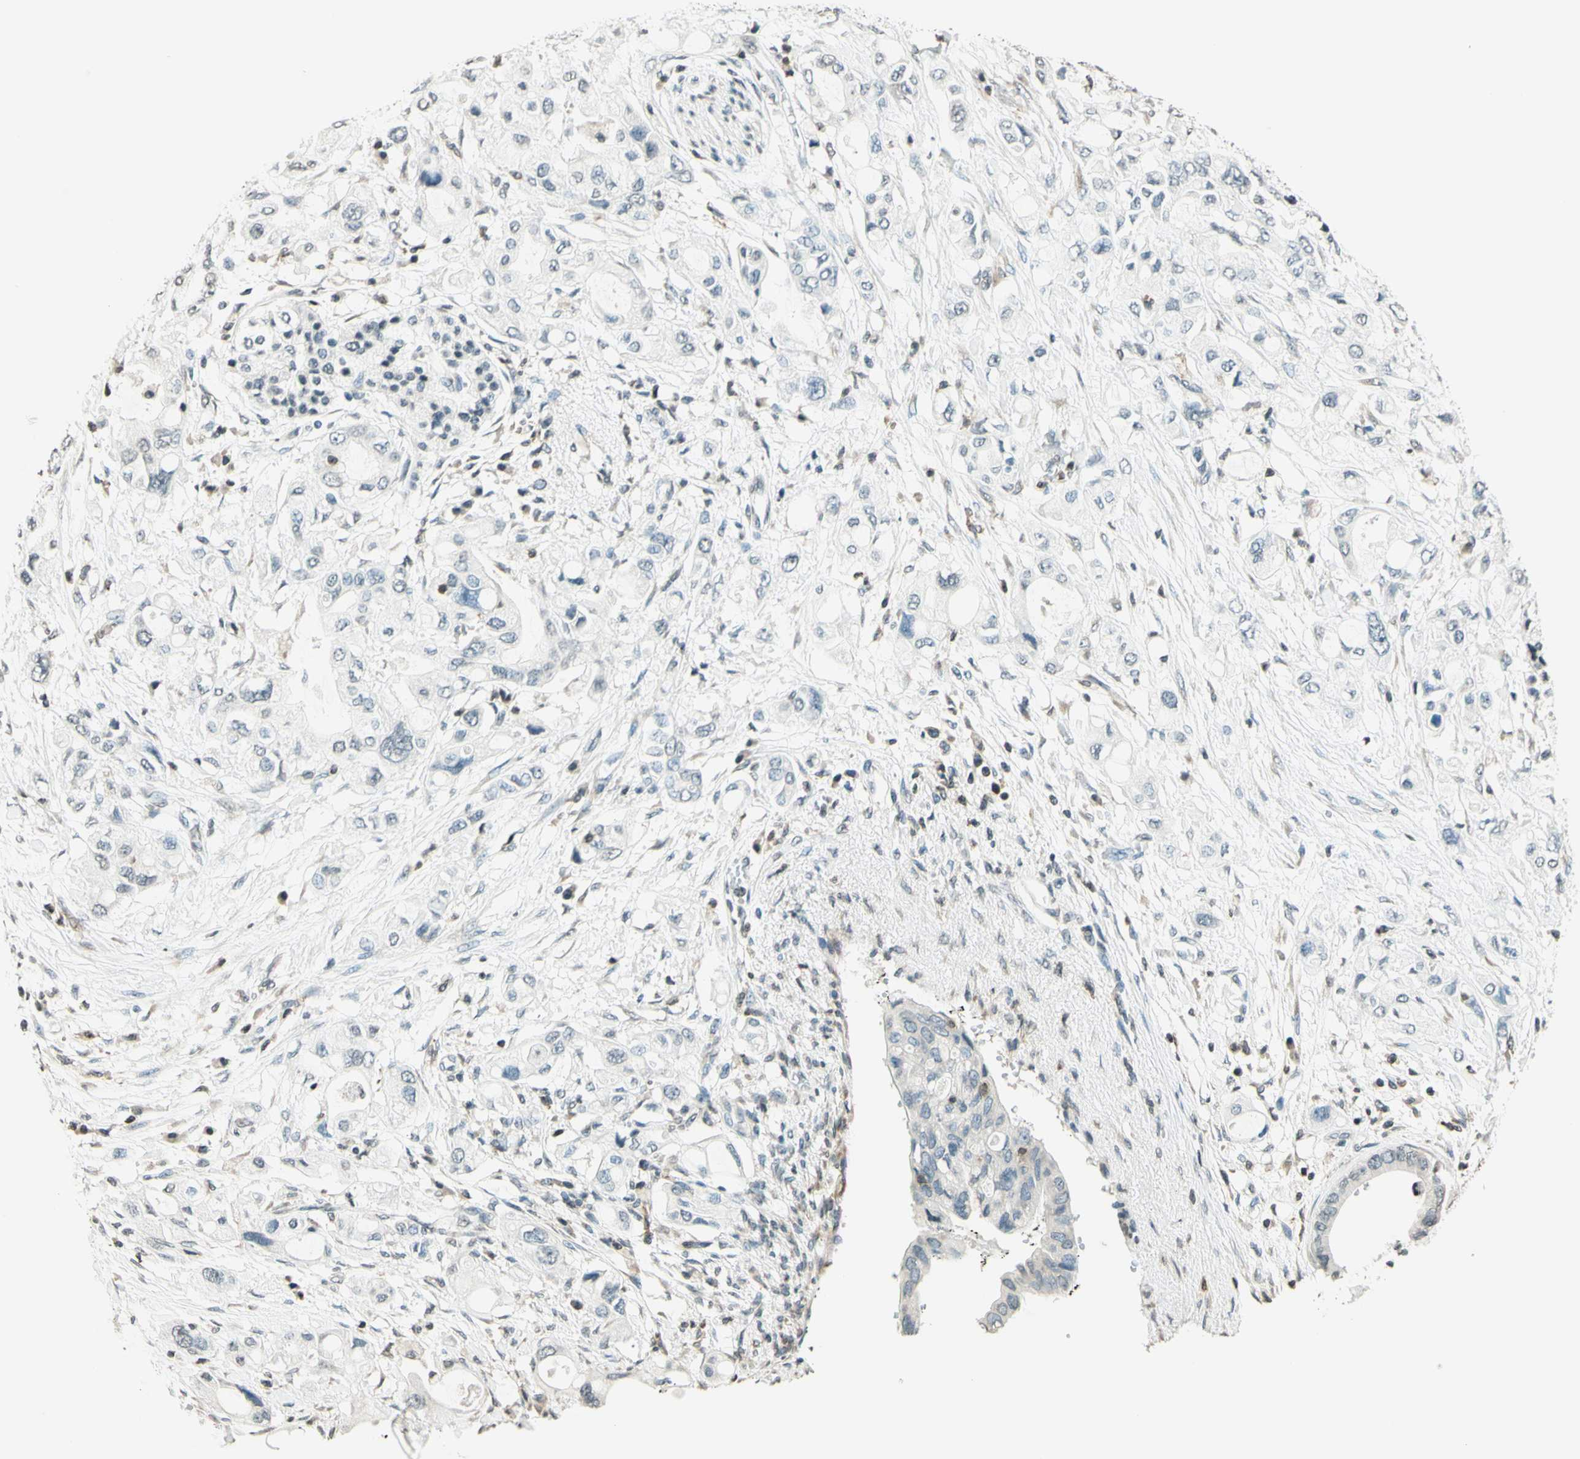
{"staining": {"intensity": "negative", "quantity": "none", "location": "none"}, "tissue": "pancreatic cancer", "cell_type": "Tumor cells", "image_type": "cancer", "snomed": [{"axis": "morphology", "description": "Adenocarcinoma, NOS"}, {"axis": "topography", "description": "Pancreas"}], "caption": "An immunohistochemistry photomicrograph of pancreatic cancer is shown. There is no staining in tumor cells of pancreatic cancer. (Brightfield microscopy of DAB IHC at high magnification).", "gene": "WIPF1", "patient": {"sex": "female", "age": 56}}